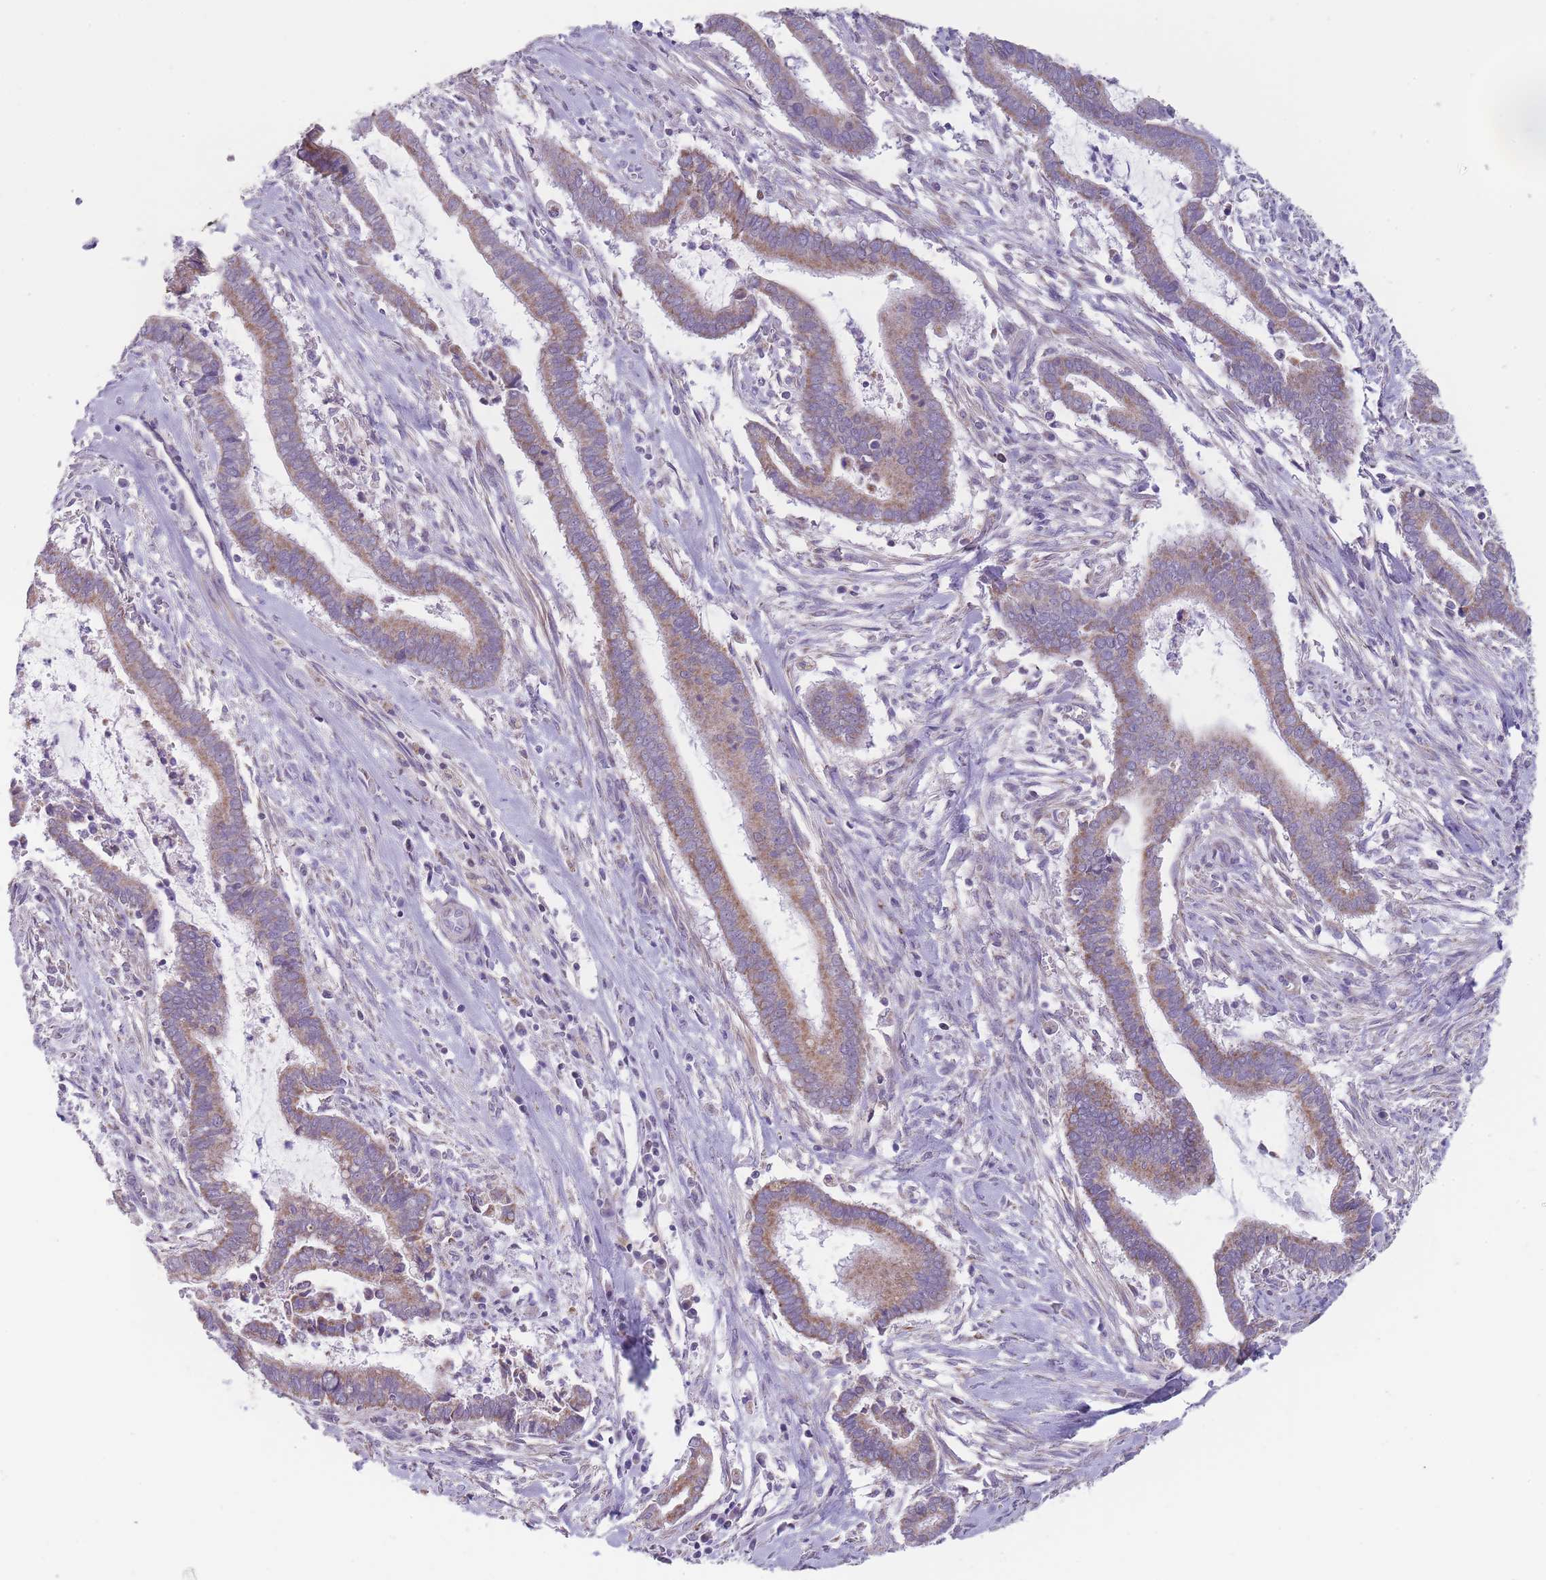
{"staining": {"intensity": "moderate", "quantity": ">75%", "location": "cytoplasmic/membranous"}, "tissue": "cervical cancer", "cell_type": "Tumor cells", "image_type": "cancer", "snomed": [{"axis": "morphology", "description": "Adenocarcinoma, NOS"}, {"axis": "topography", "description": "Cervix"}], "caption": "Immunohistochemistry (IHC) (DAB (3,3'-diaminobenzidine)) staining of cervical adenocarcinoma displays moderate cytoplasmic/membranous protein staining in about >75% of tumor cells.", "gene": "ZBTB24", "patient": {"sex": "female", "age": 44}}